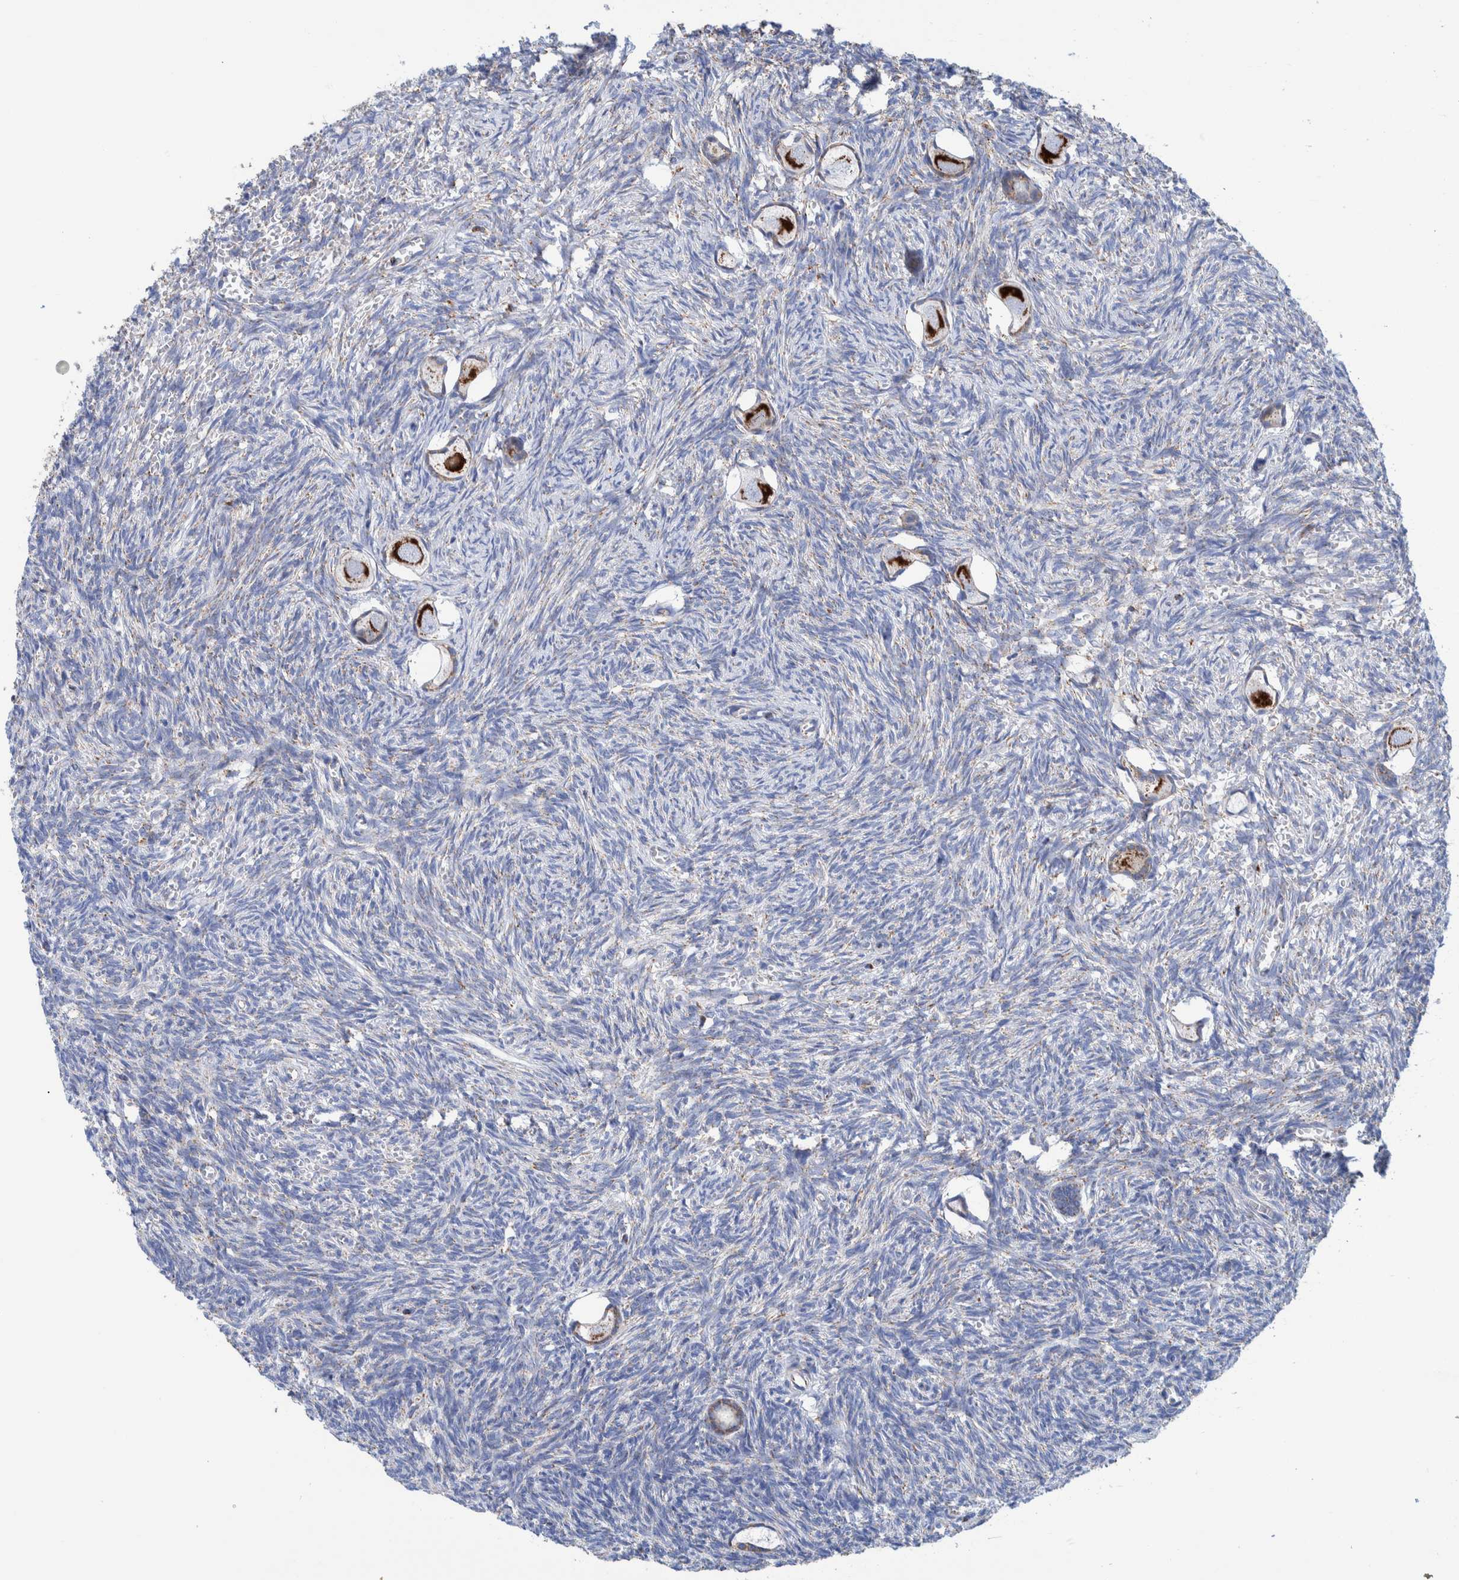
{"staining": {"intensity": "strong", "quantity": ">75%", "location": "cytoplasmic/membranous"}, "tissue": "ovary", "cell_type": "Follicle cells", "image_type": "normal", "snomed": [{"axis": "morphology", "description": "Normal tissue, NOS"}, {"axis": "topography", "description": "Ovary"}], "caption": "Strong cytoplasmic/membranous protein expression is identified in about >75% of follicle cells in ovary. The staining was performed using DAB (3,3'-diaminobenzidine), with brown indicating positive protein expression. Nuclei are stained blue with hematoxylin.", "gene": "DECR1", "patient": {"sex": "female", "age": 27}}